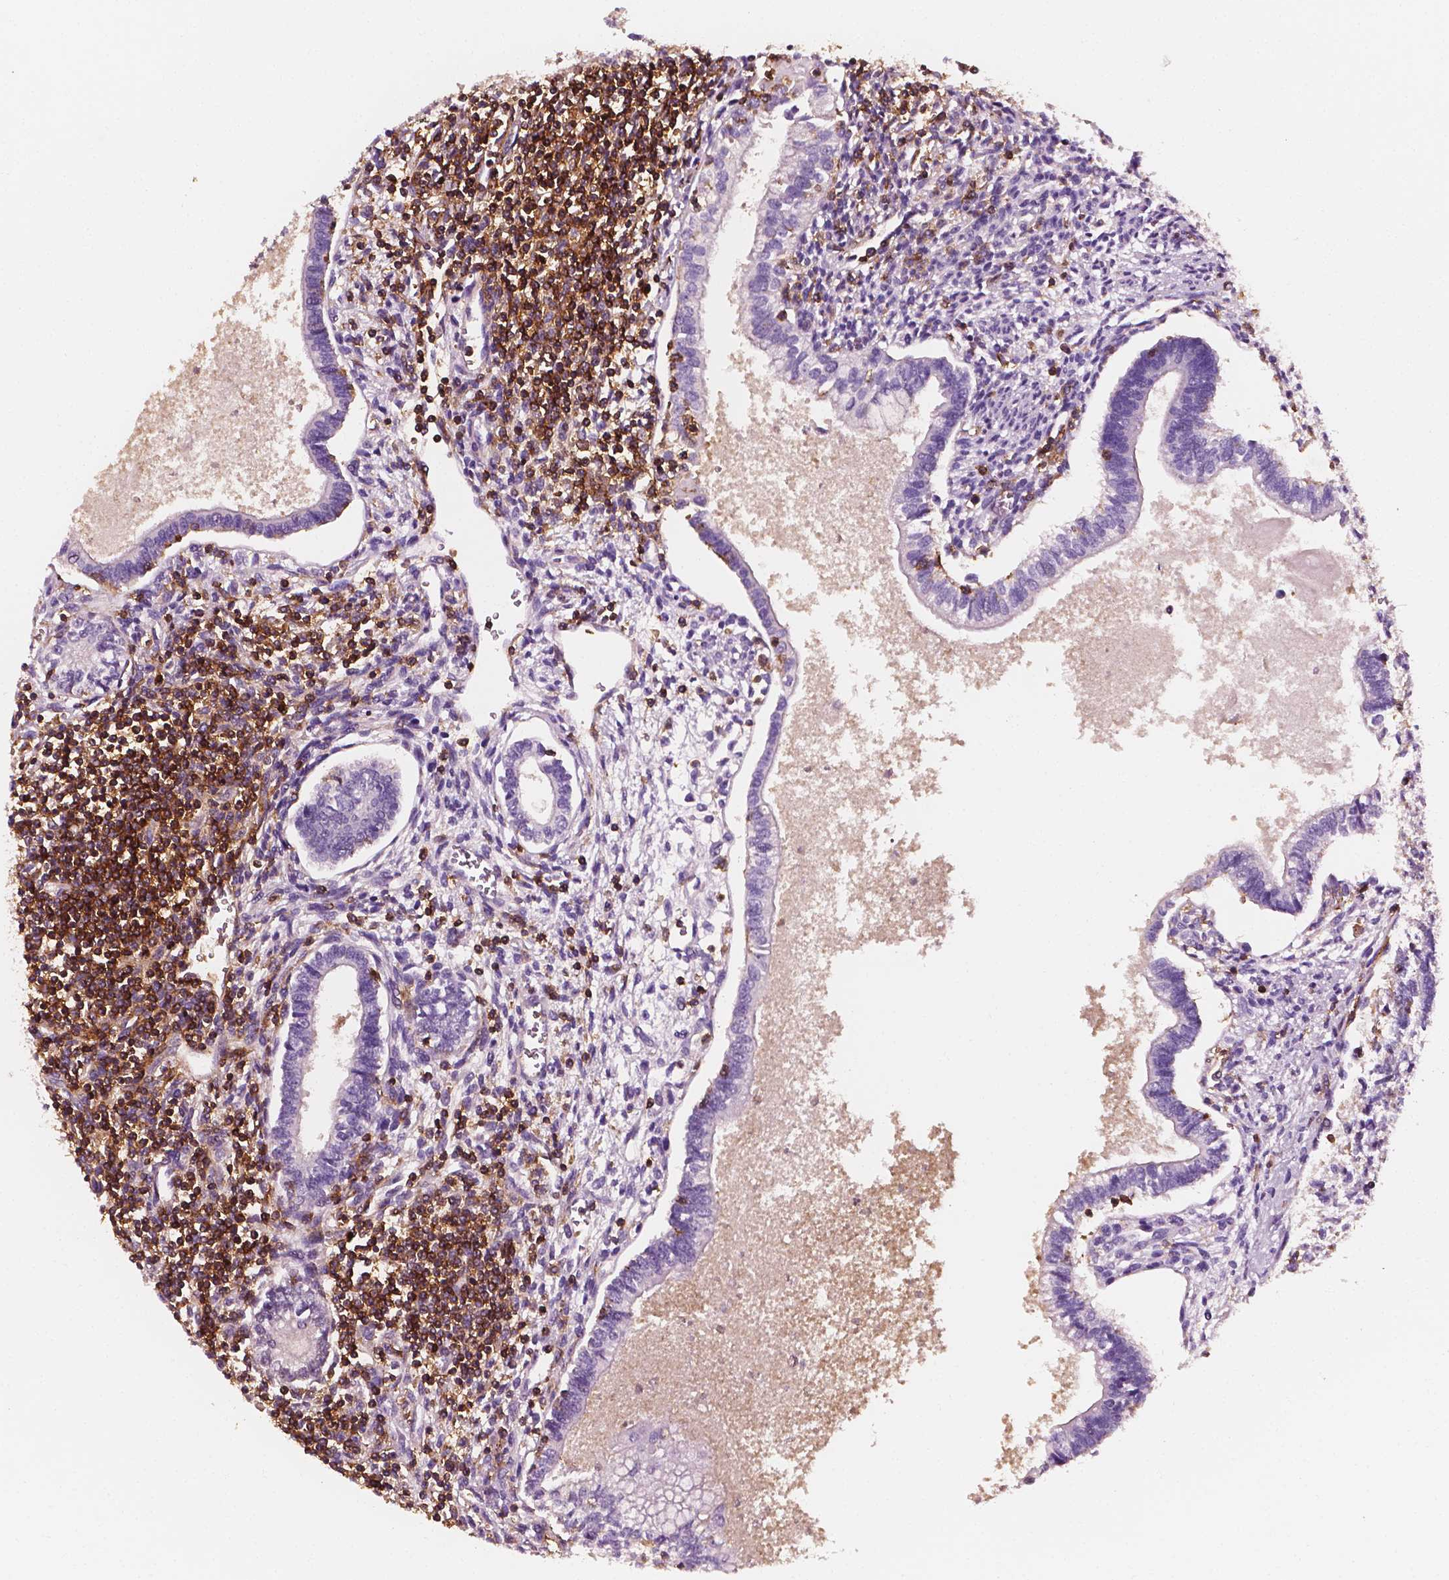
{"staining": {"intensity": "negative", "quantity": "none", "location": "none"}, "tissue": "testis cancer", "cell_type": "Tumor cells", "image_type": "cancer", "snomed": [{"axis": "morphology", "description": "Carcinoma, Embryonal, NOS"}, {"axis": "topography", "description": "Testis"}], "caption": "A histopathology image of human testis embryonal carcinoma is negative for staining in tumor cells. Nuclei are stained in blue.", "gene": "PTPRC", "patient": {"sex": "male", "age": 37}}